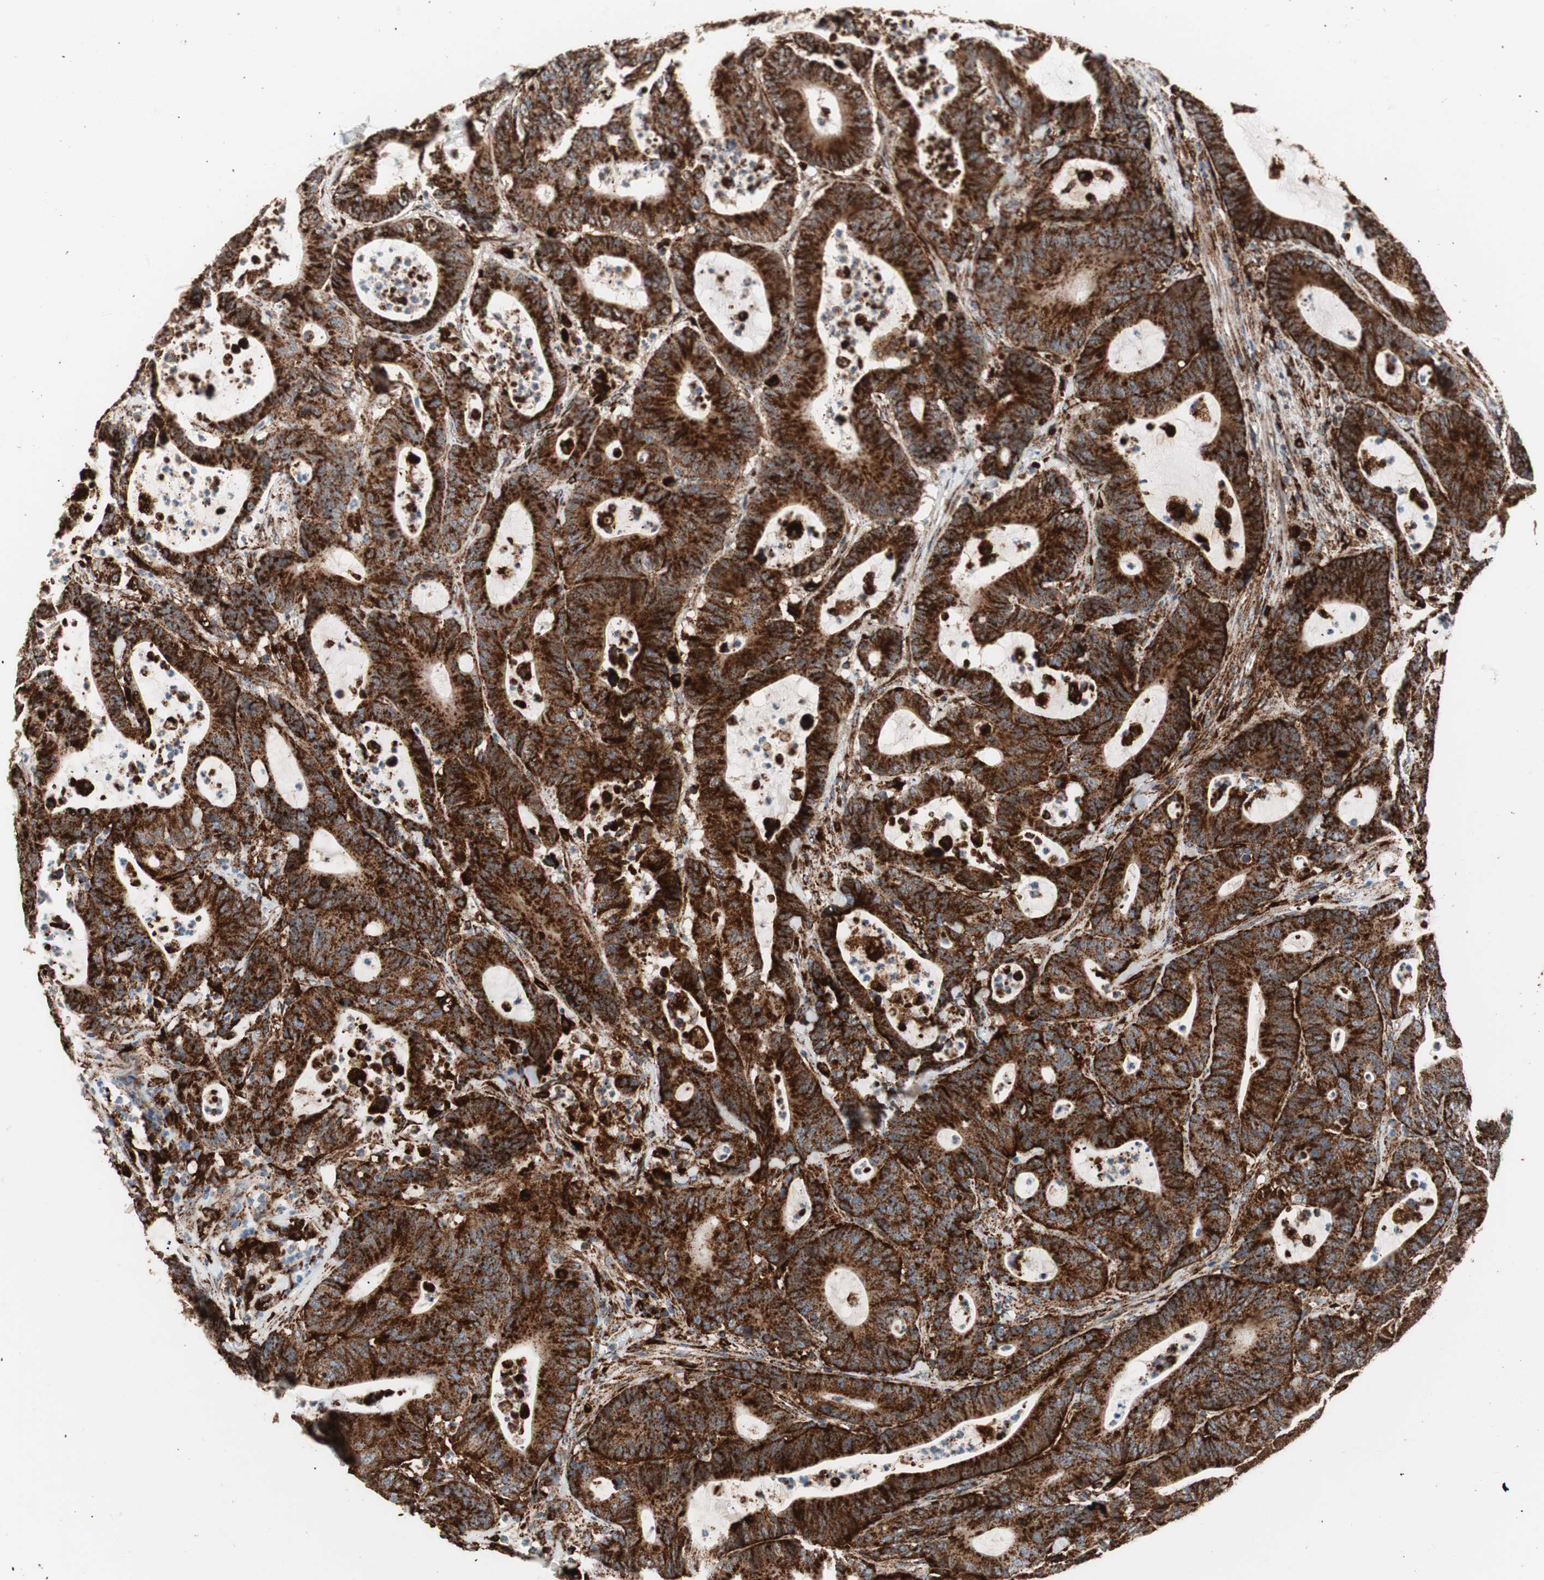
{"staining": {"intensity": "strong", "quantity": ">75%", "location": "cytoplasmic/membranous"}, "tissue": "colorectal cancer", "cell_type": "Tumor cells", "image_type": "cancer", "snomed": [{"axis": "morphology", "description": "Adenocarcinoma, NOS"}, {"axis": "topography", "description": "Colon"}], "caption": "Immunohistochemistry (DAB) staining of colorectal adenocarcinoma demonstrates strong cytoplasmic/membranous protein positivity in about >75% of tumor cells.", "gene": "LAMP1", "patient": {"sex": "female", "age": 84}}